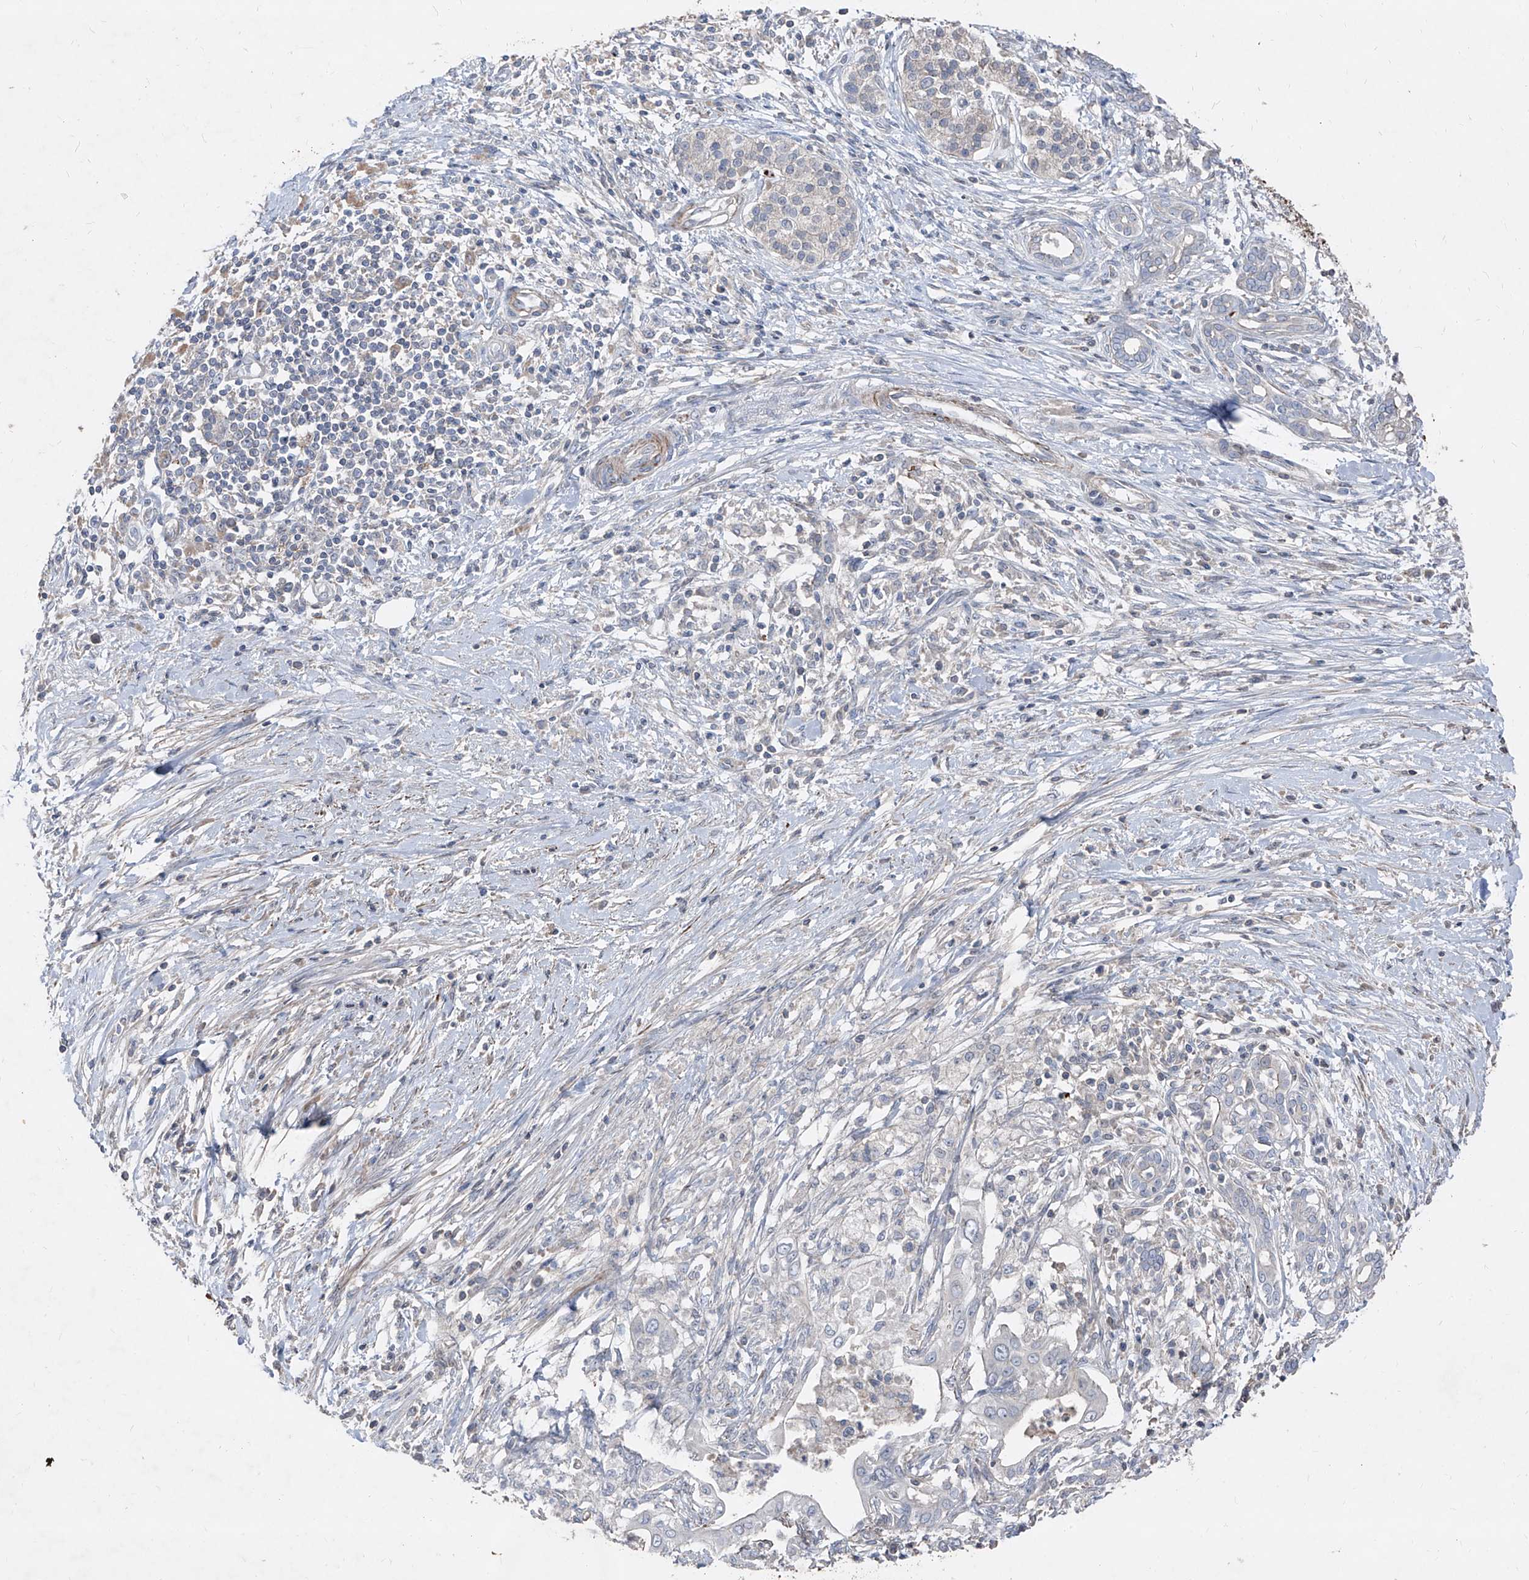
{"staining": {"intensity": "negative", "quantity": "none", "location": "none"}, "tissue": "pancreatic cancer", "cell_type": "Tumor cells", "image_type": "cancer", "snomed": [{"axis": "morphology", "description": "Adenocarcinoma, NOS"}, {"axis": "topography", "description": "Pancreas"}], "caption": "Tumor cells are negative for brown protein staining in pancreatic cancer.", "gene": "UFD1", "patient": {"sex": "male", "age": 58}}